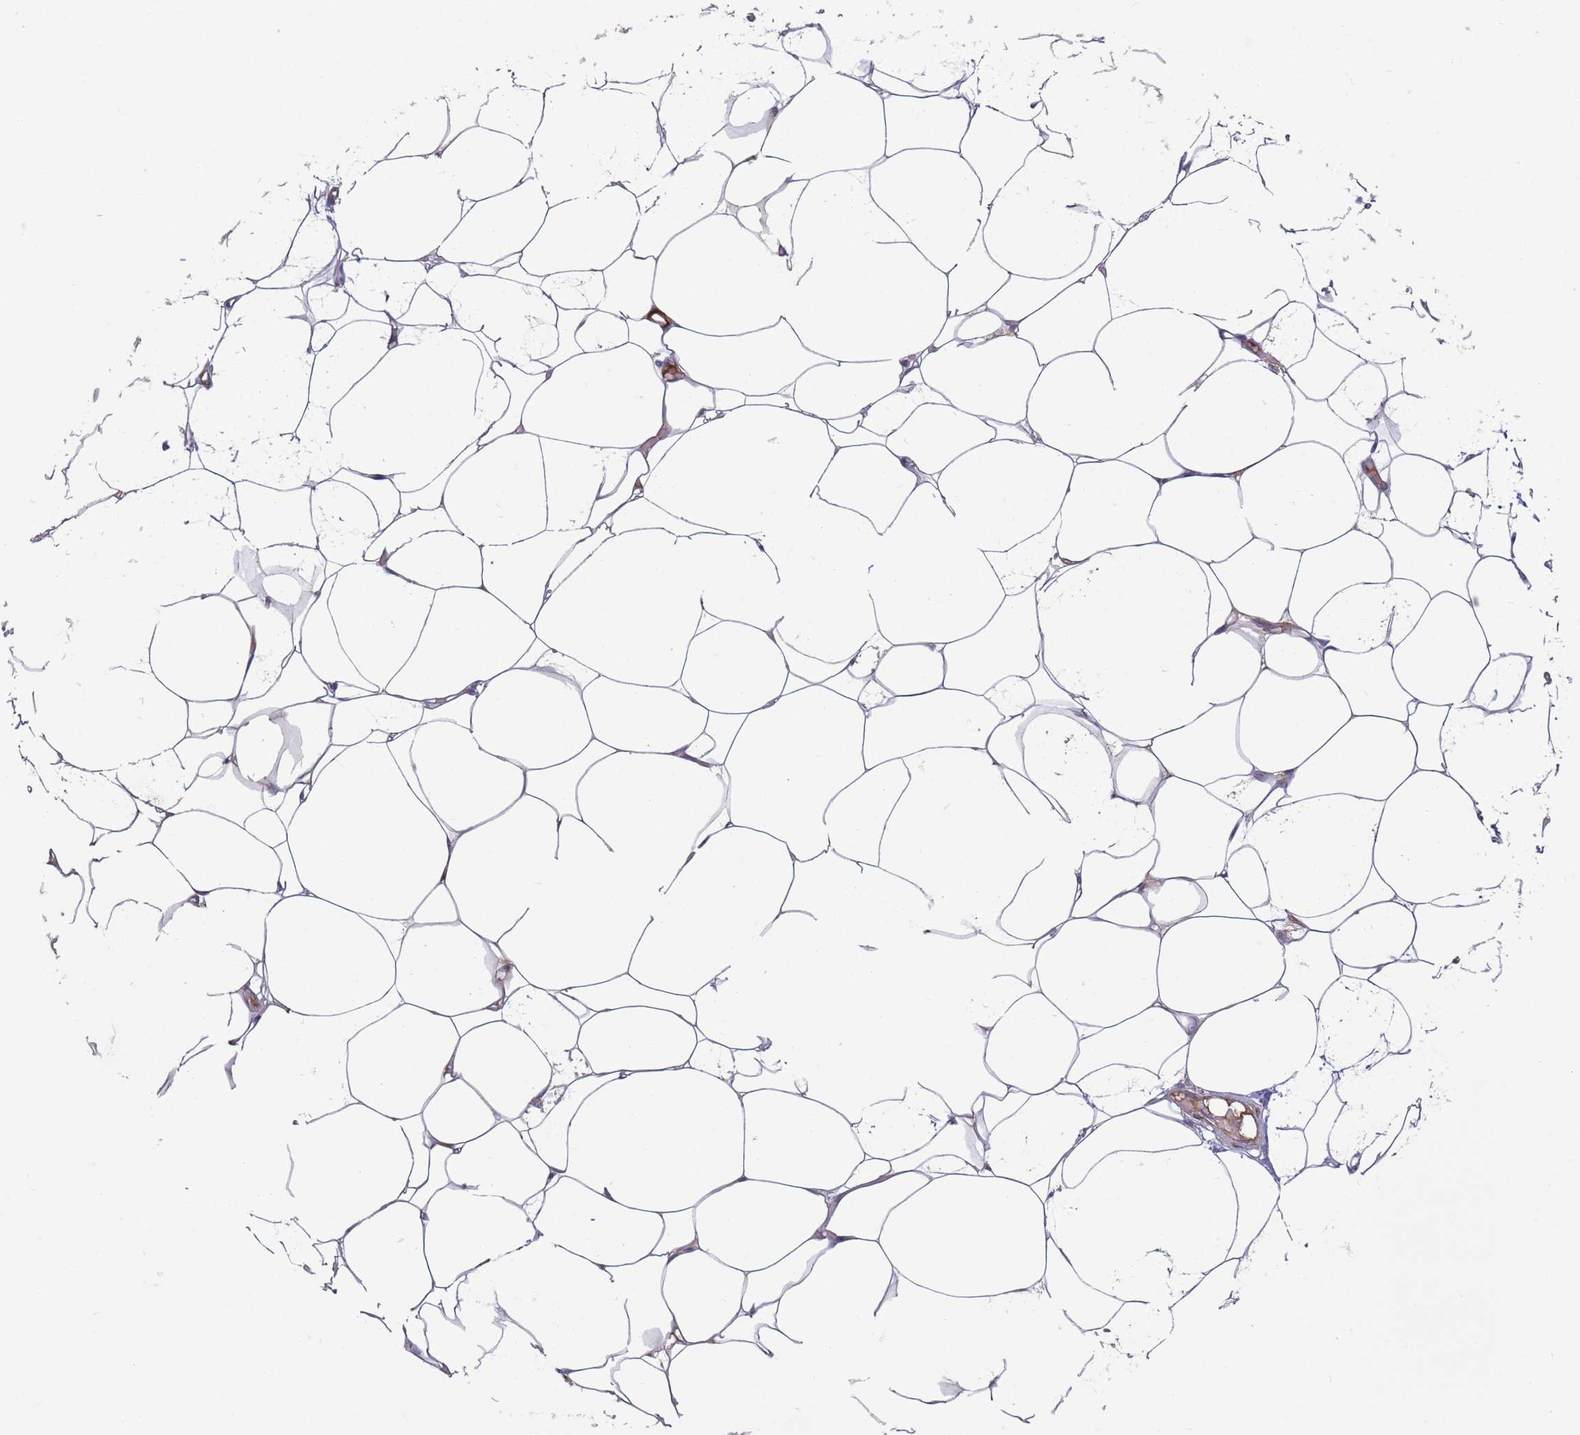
{"staining": {"intensity": "negative", "quantity": "none", "location": "none"}, "tissue": "adipose tissue", "cell_type": "Adipocytes", "image_type": "normal", "snomed": [{"axis": "morphology", "description": "Normal tissue, NOS"}, {"axis": "topography", "description": "Breast"}], "caption": "An image of adipose tissue stained for a protein exhibits no brown staining in adipocytes. The staining is performed using DAB (3,3'-diaminobenzidine) brown chromogen with nuclei counter-stained in using hematoxylin.", "gene": "NPAP1", "patient": {"sex": "female", "age": 23}}